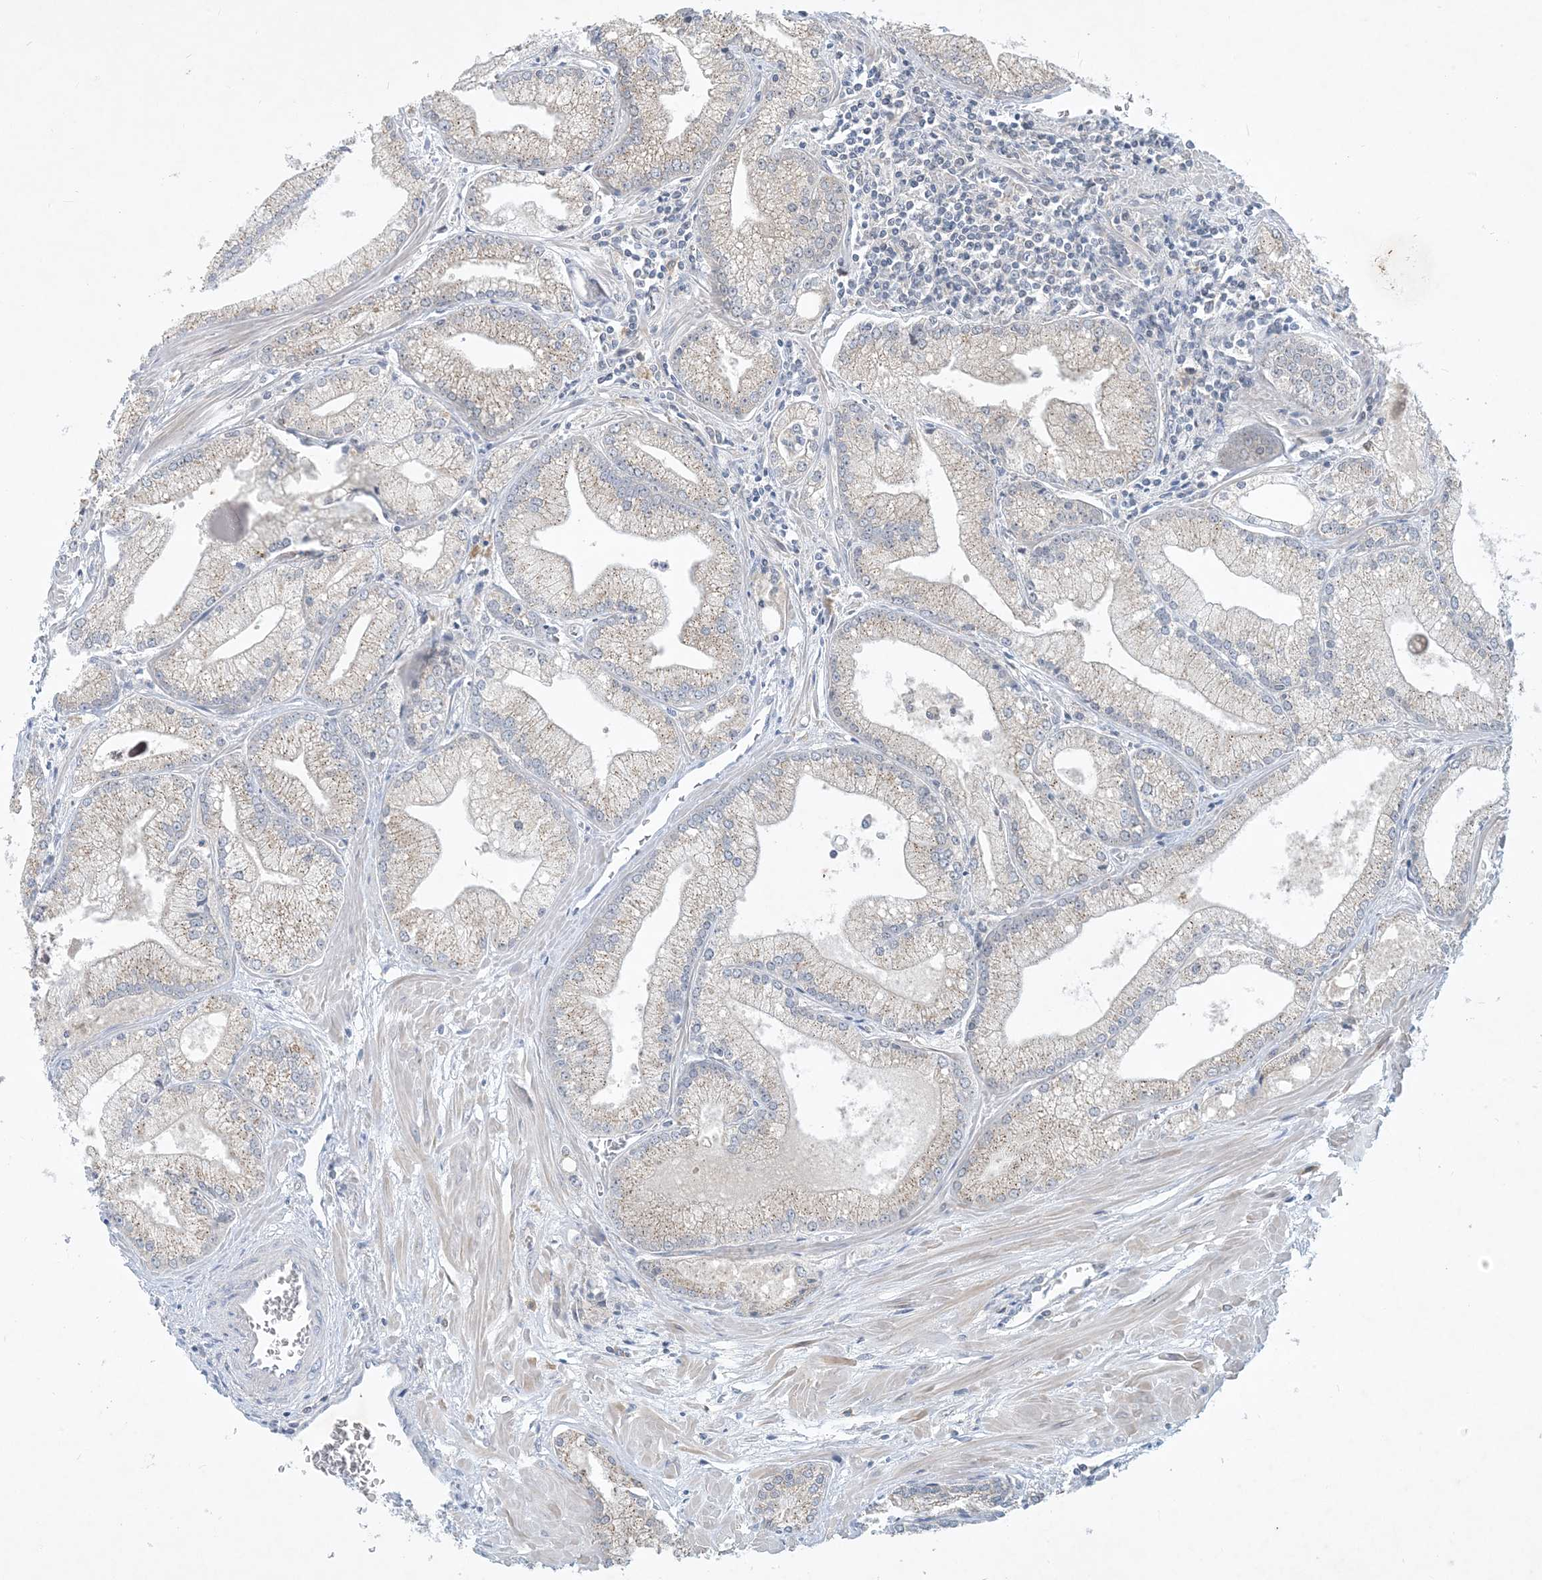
{"staining": {"intensity": "weak", "quantity": "25%-75%", "location": "cytoplasmic/membranous"}, "tissue": "prostate cancer", "cell_type": "Tumor cells", "image_type": "cancer", "snomed": [{"axis": "morphology", "description": "Adenocarcinoma, Low grade"}, {"axis": "topography", "description": "Prostate"}], "caption": "Immunohistochemistry staining of prostate cancer (low-grade adenocarcinoma), which displays low levels of weak cytoplasmic/membranous expression in approximately 25%-75% of tumor cells indicating weak cytoplasmic/membranous protein staining. The staining was performed using DAB (brown) for protein detection and nuclei were counterstained in hematoxylin (blue).", "gene": "CCDC14", "patient": {"sex": "male", "age": 67}}